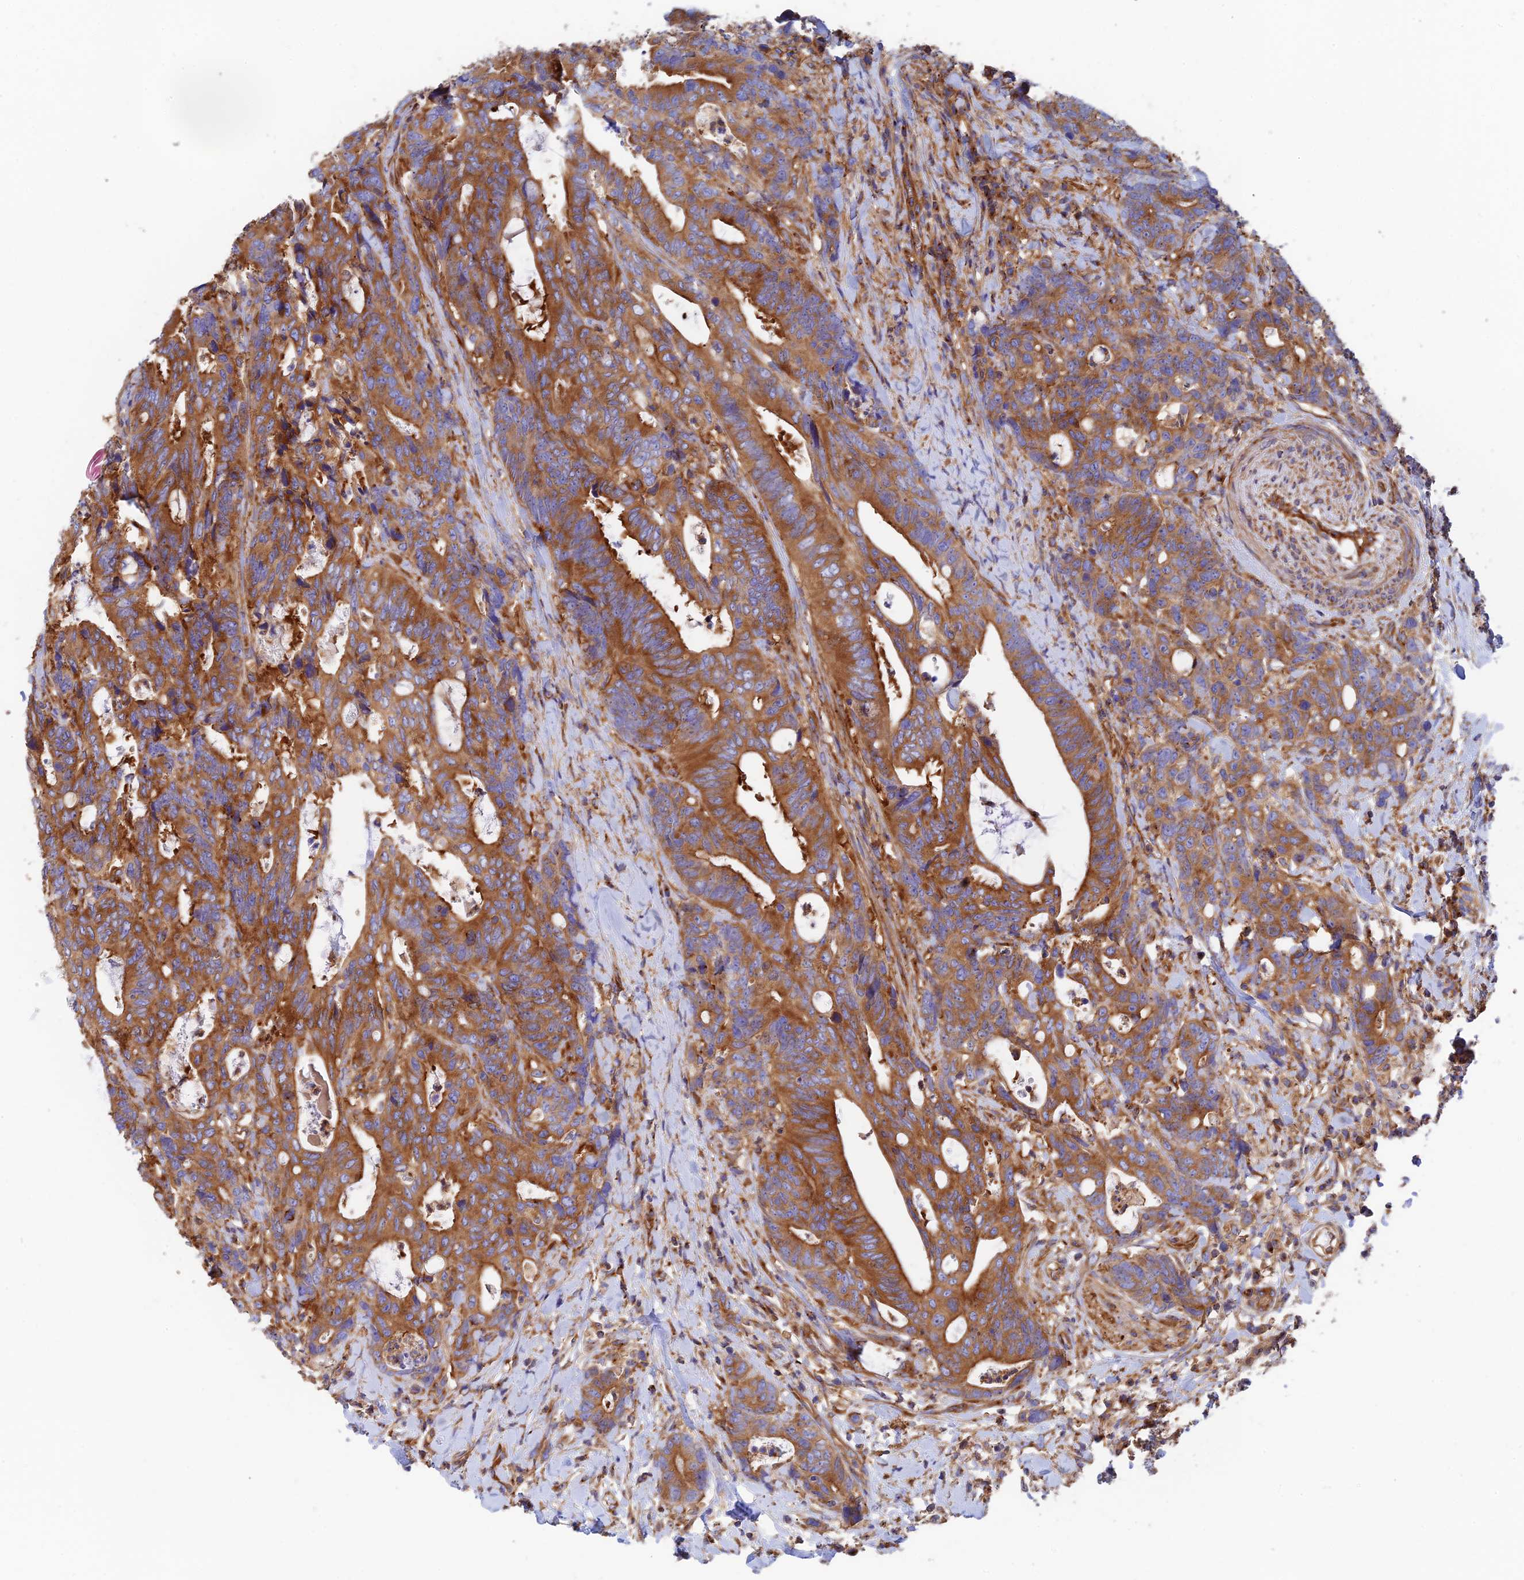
{"staining": {"intensity": "strong", "quantity": ">75%", "location": "cytoplasmic/membranous"}, "tissue": "colorectal cancer", "cell_type": "Tumor cells", "image_type": "cancer", "snomed": [{"axis": "morphology", "description": "Adenocarcinoma, NOS"}, {"axis": "topography", "description": "Colon"}], "caption": "Human colorectal adenocarcinoma stained with a brown dye reveals strong cytoplasmic/membranous positive staining in about >75% of tumor cells.", "gene": "DCTN2", "patient": {"sex": "female", "age": 82}}